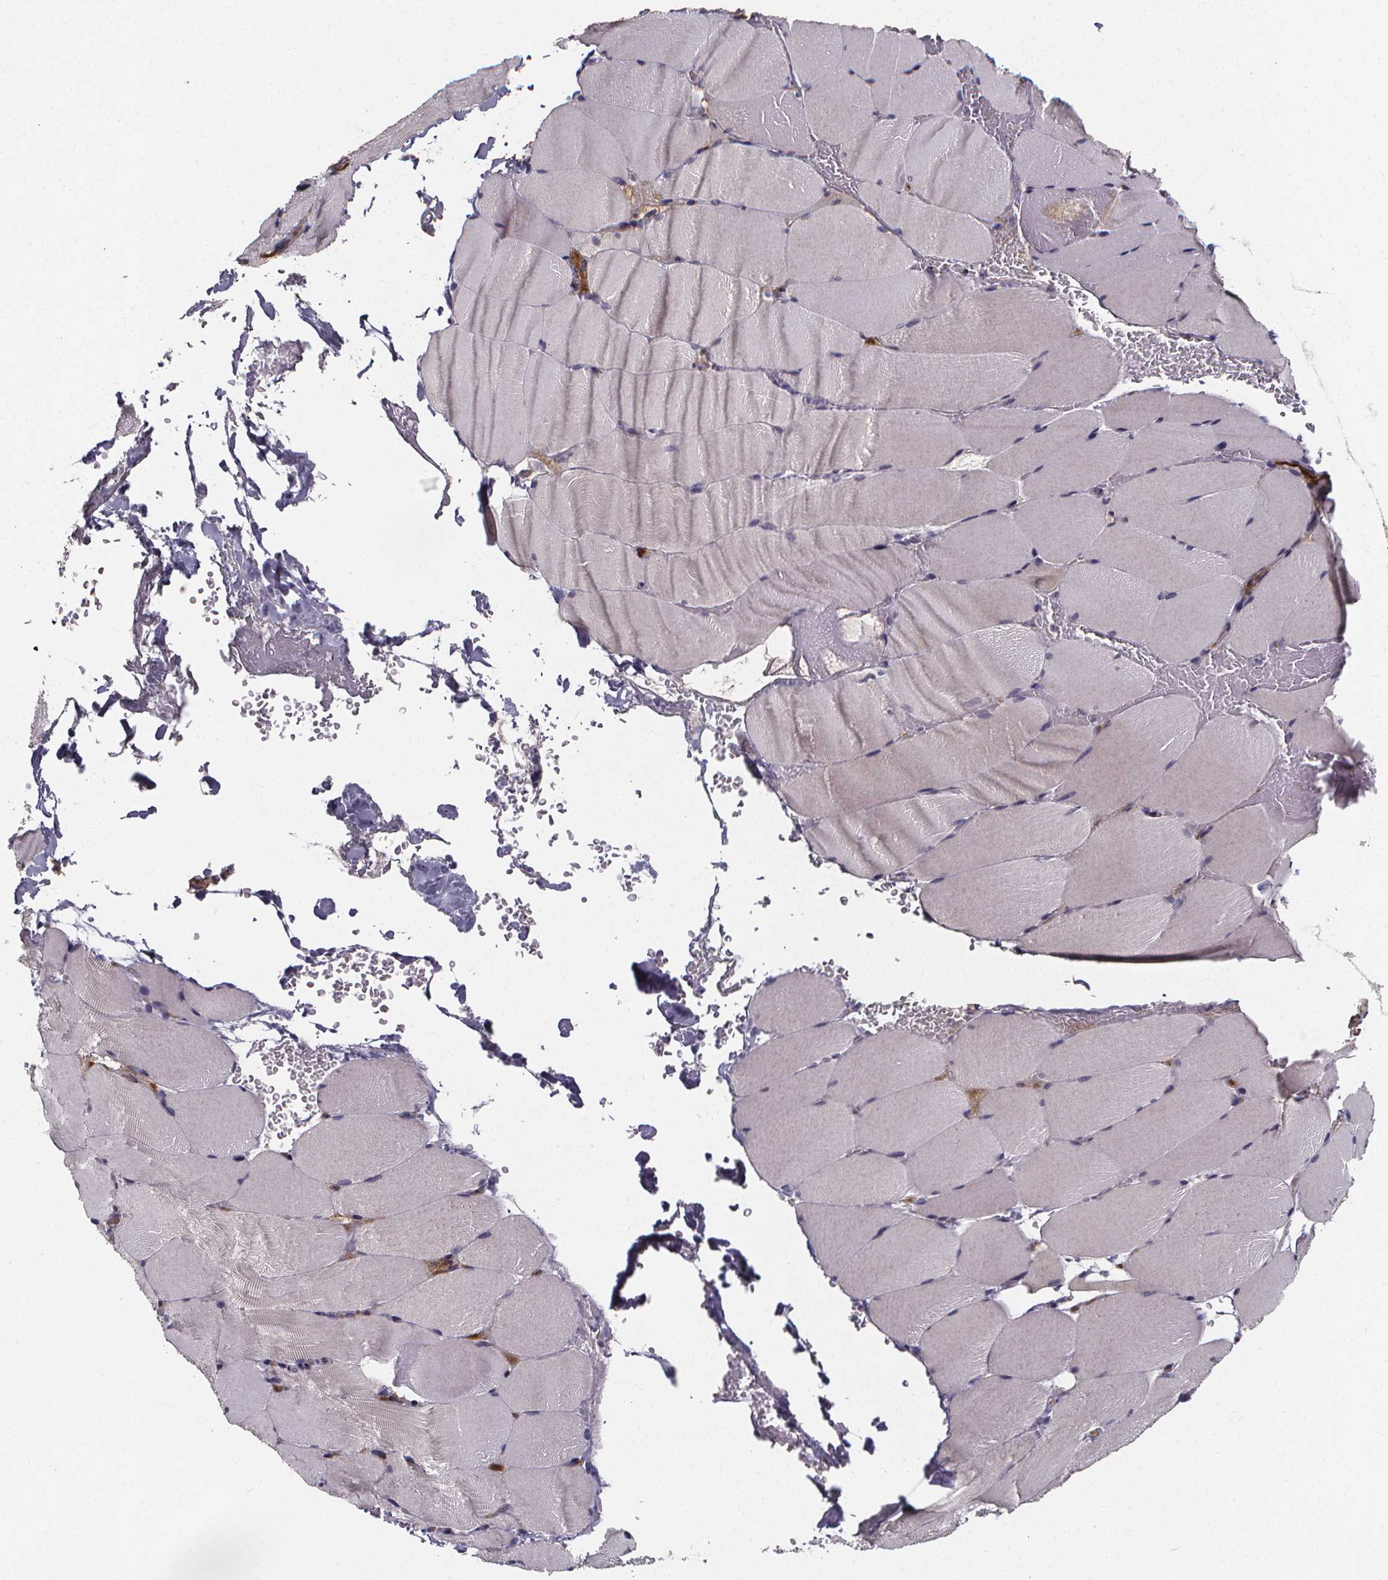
{"staining": {"intensity": "negative", "quantity": "none", "location": "none"}, "tissue": "skeletal muscle", "cell_type": "Myocytes", "image_type": "normal", "snomed": [{"axis": "morphology", "description": "Normal tissue, NOS"}, {"axis": "topography", "description": "Skeletal muscle"}], "caption": "Immunohistochemical staining of unremarkable human skeletal muscle reveals no significant expression in myocytes. (Brightfield microscopy of DAB (3,3'-diaminobenzidine) IHC at high magnification).", "gene": "AGT", "patient": {"sex": "female", "age": 37}}